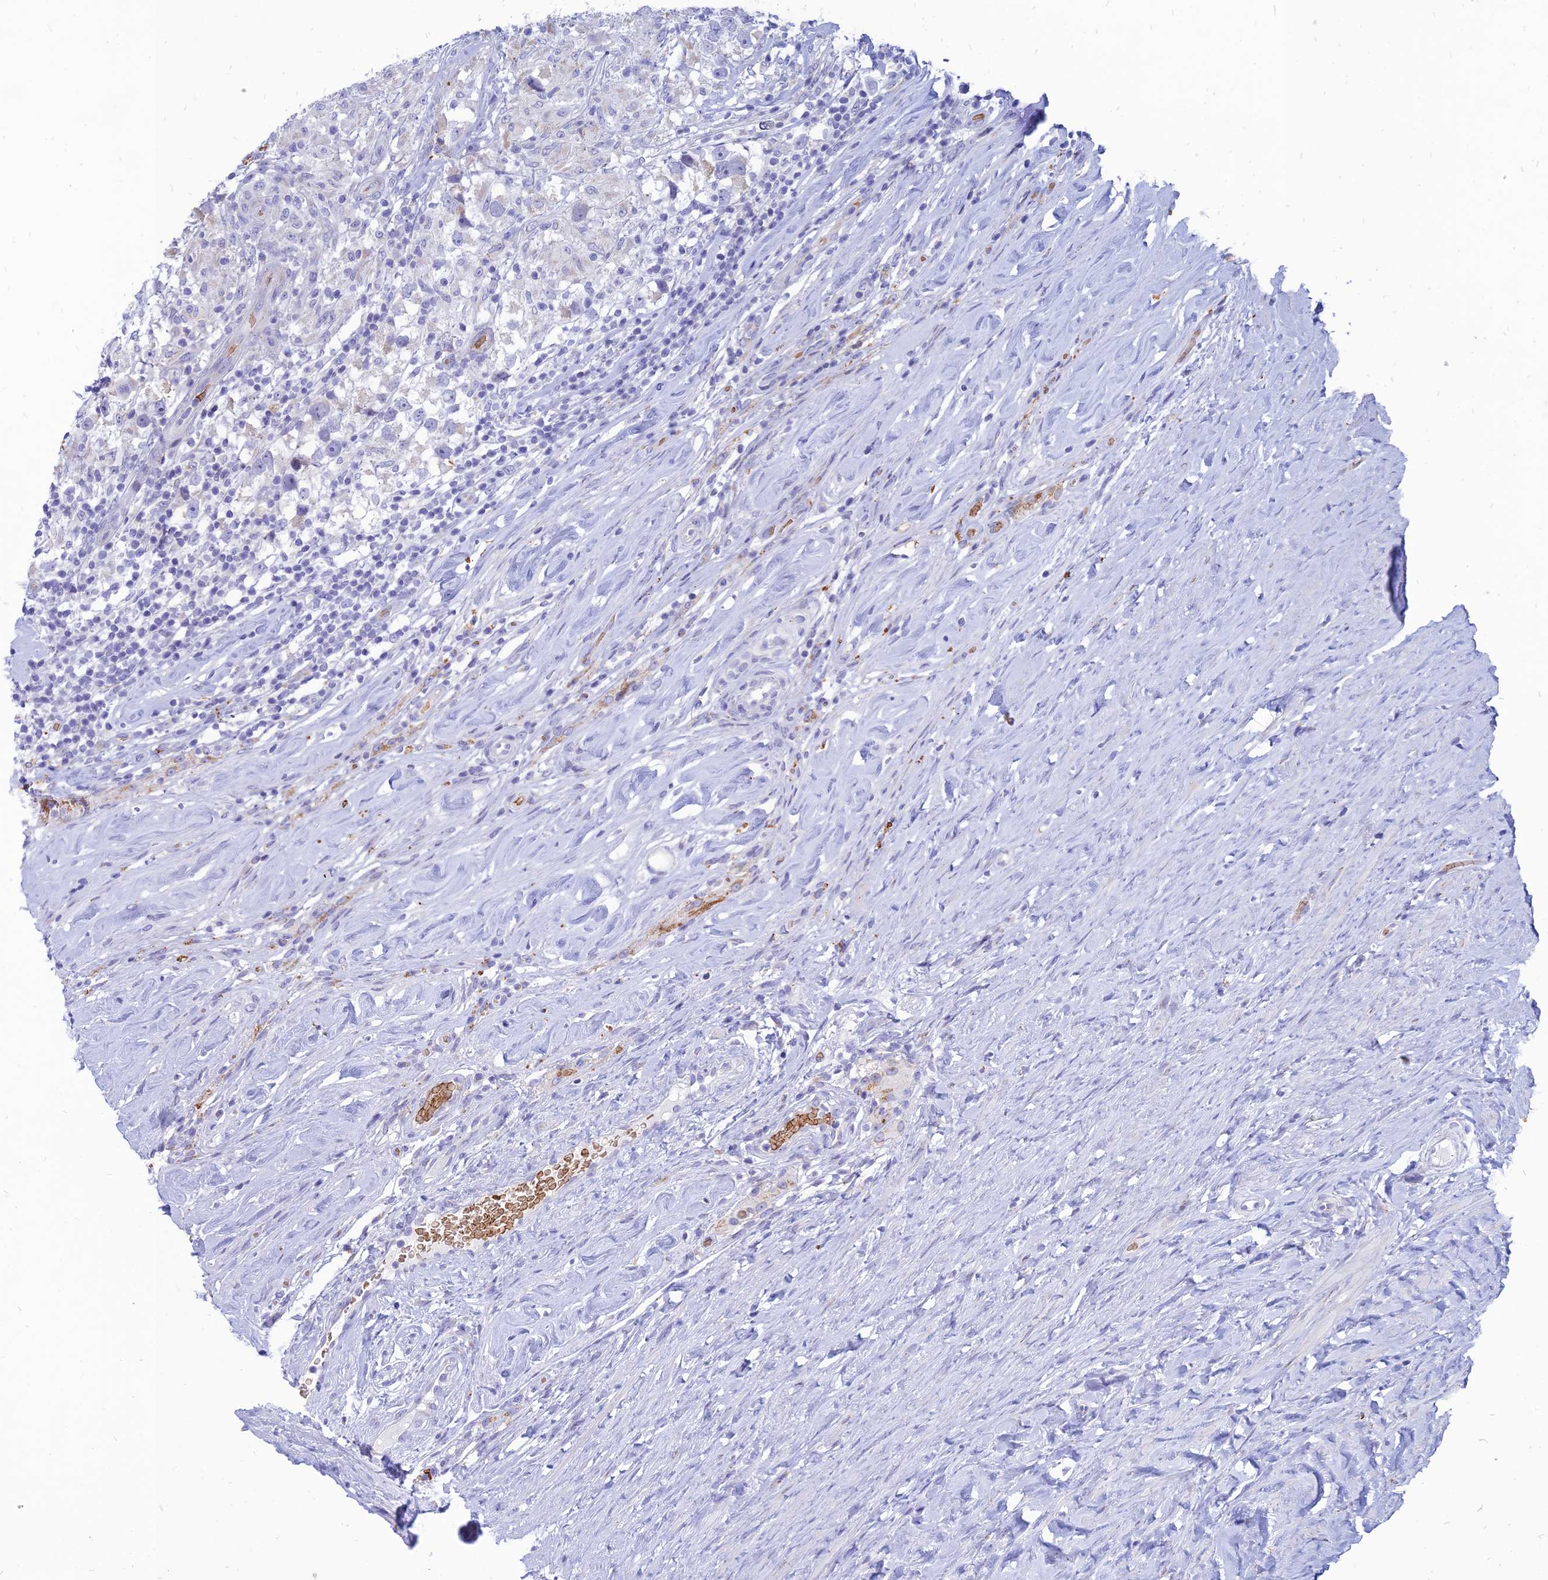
{"staining": {"intensity": "negative", "quantity": "none", "location": "none"}, "tissue": "testis cancer", "cell_type": "Tumor cells", "image_type": "cancer", "snomed": [{"axis": "morphology", "description": "Seminoma, NOS"}, {"axis": "topography", "description": "Testis"}], "caption": "DAB immunohistochemical staining of testis cancer (seminoma) displays no significant expression in tumor cells.", "gene": "HHAT", "patient": {"sex": "male", "age": 46}}